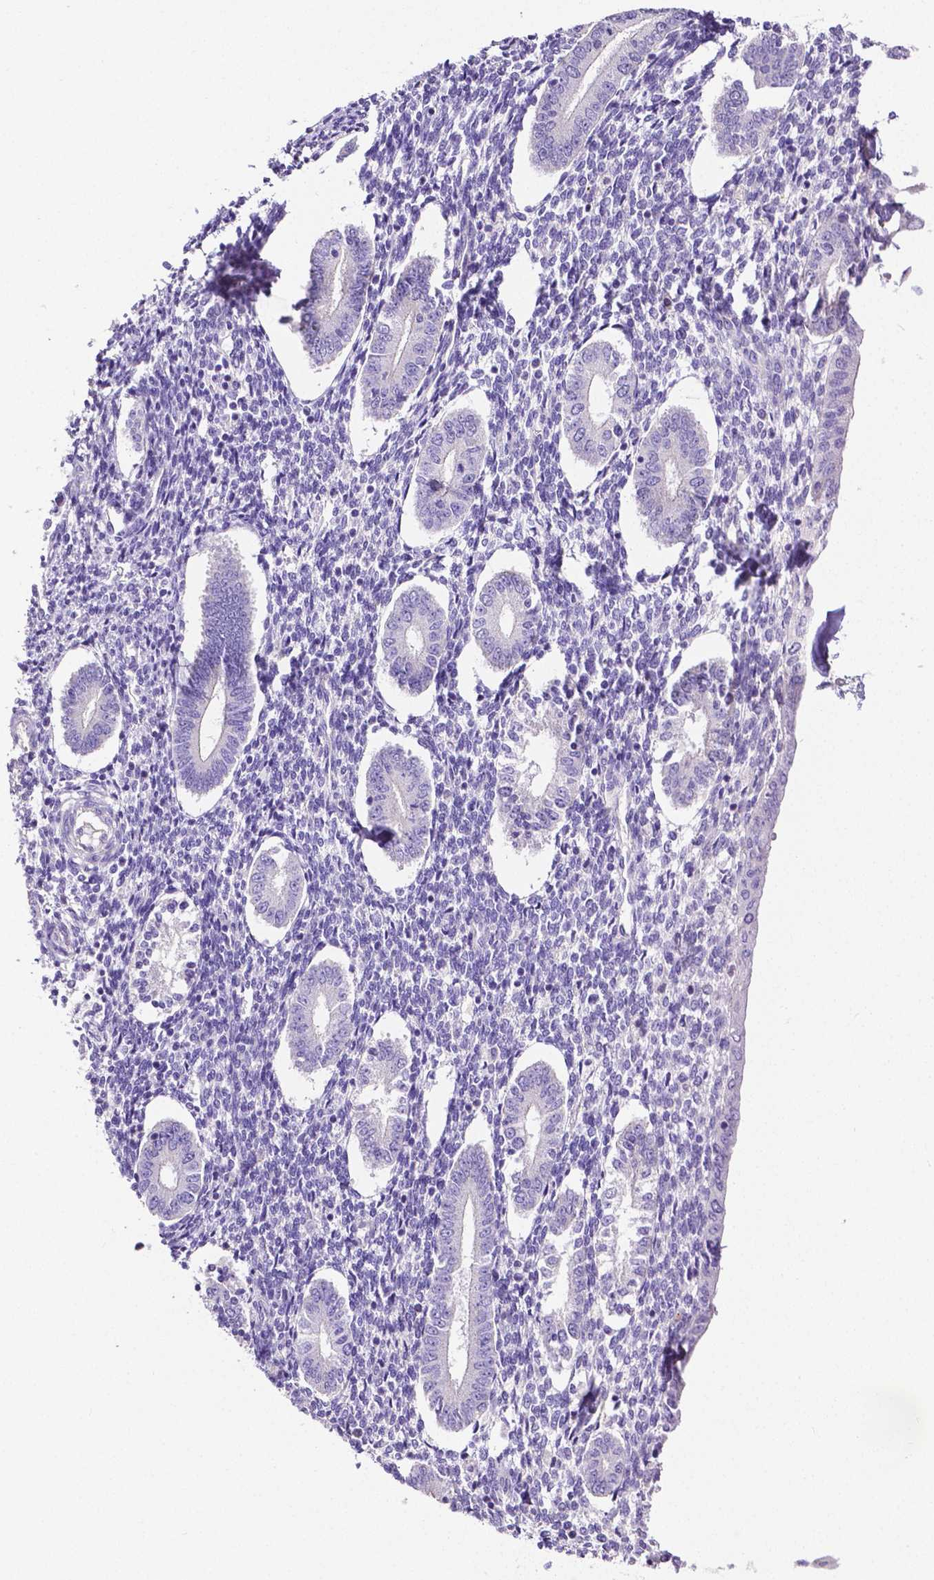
{"staining": {"intensity": "negative", "quantity": "none", "location": "none"}, "tissue": "endometrium", "cell_type": "Cells in endometrial stroma", "image_type": "normal", "snomed": [{"axis": "morphology", "description": "Normal tissue, NOS"}, {"axis": "topography", "description": "Endometrium"}], "caption": "Immunohistochemistry (IHC) image of unremarkable human endometrium stained for a protein (brown), which displays no staining in cells in endometrial stroma.", "gene": "MMP9", "patient": {"sex": "female", "age": 40}}